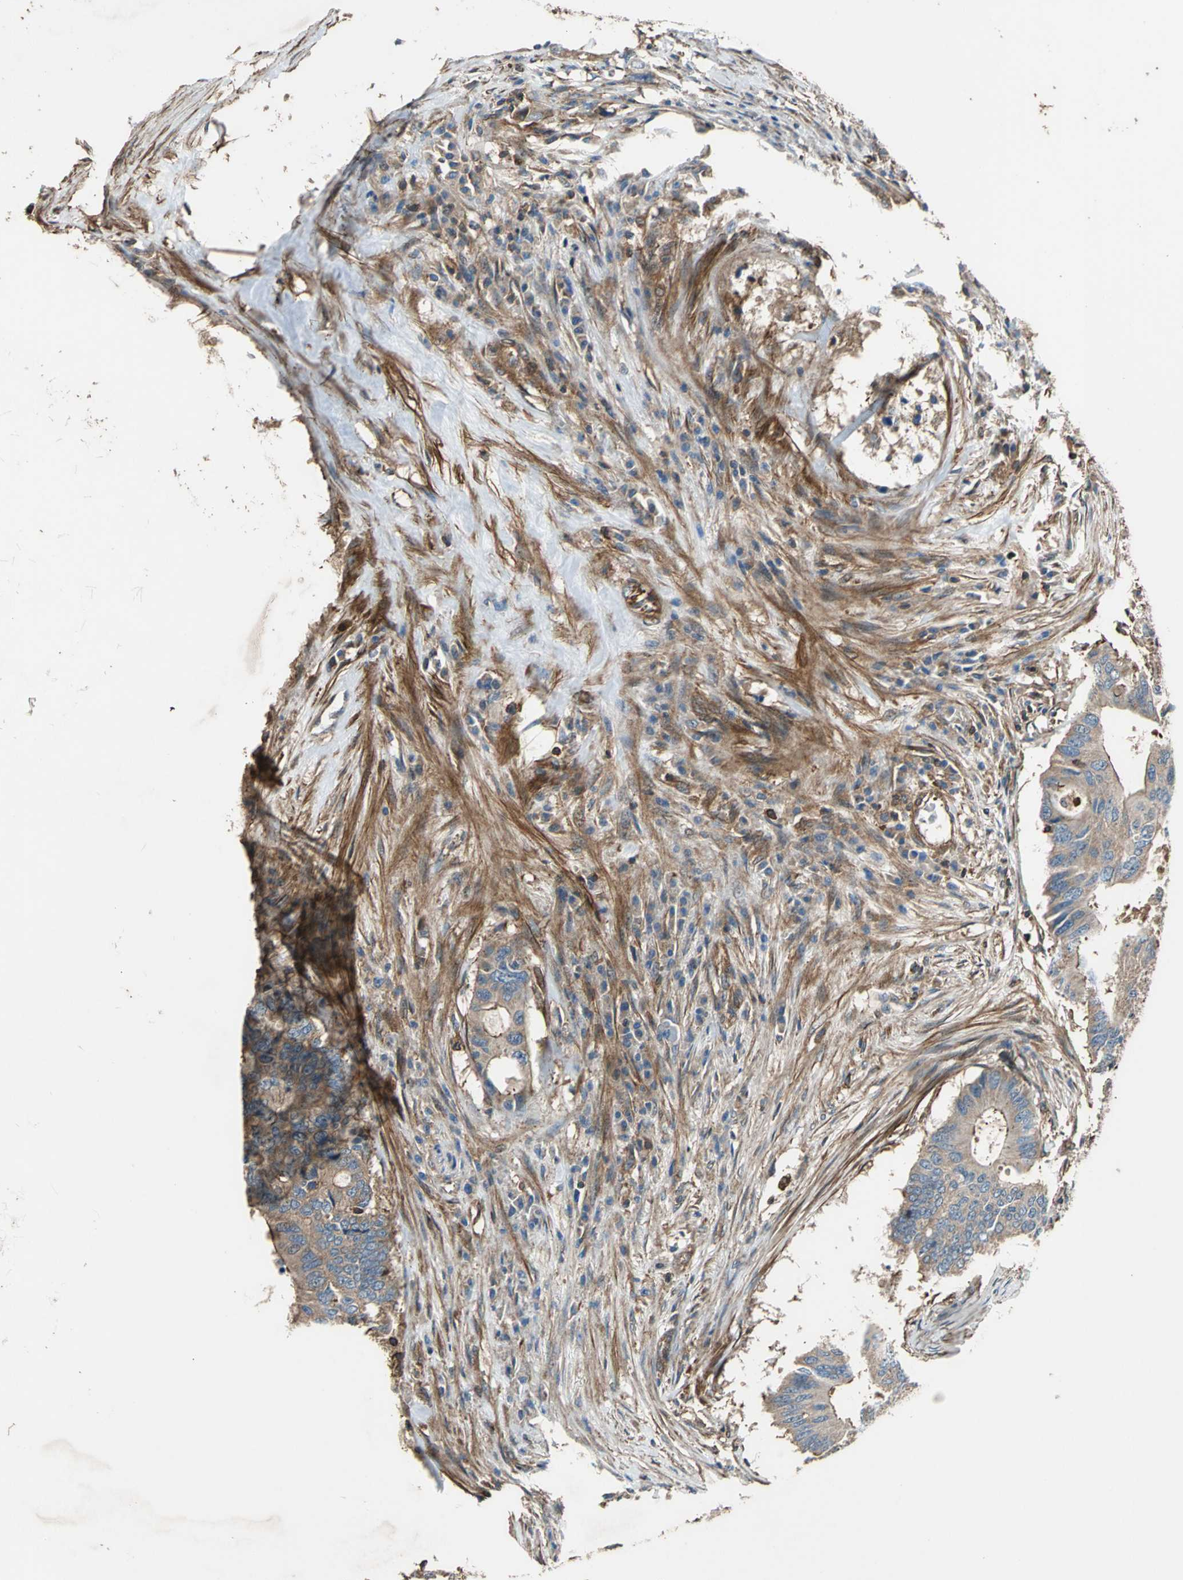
{"staining": {"intensity": "moderate", "quantity": ">75%", "location": "cytoplasmic/membranous"}, "tissue": "colorectal cancer", "cell_type": "Tumor cells", "image_type": "cancer", "snomed": [{"axis": "morphology", "description": "Adenocarcinoma, NOS"}, {"axis": "topography", "description": "Colon"}], "caption": "Tumor cells show medium levels of moderate cytoplasmic/membranous expression in about >75% of cells in colorectal cancer (adenocarcinoma).", "gene": "PARVA", "patient": {"sex": "male", "age": 71}}